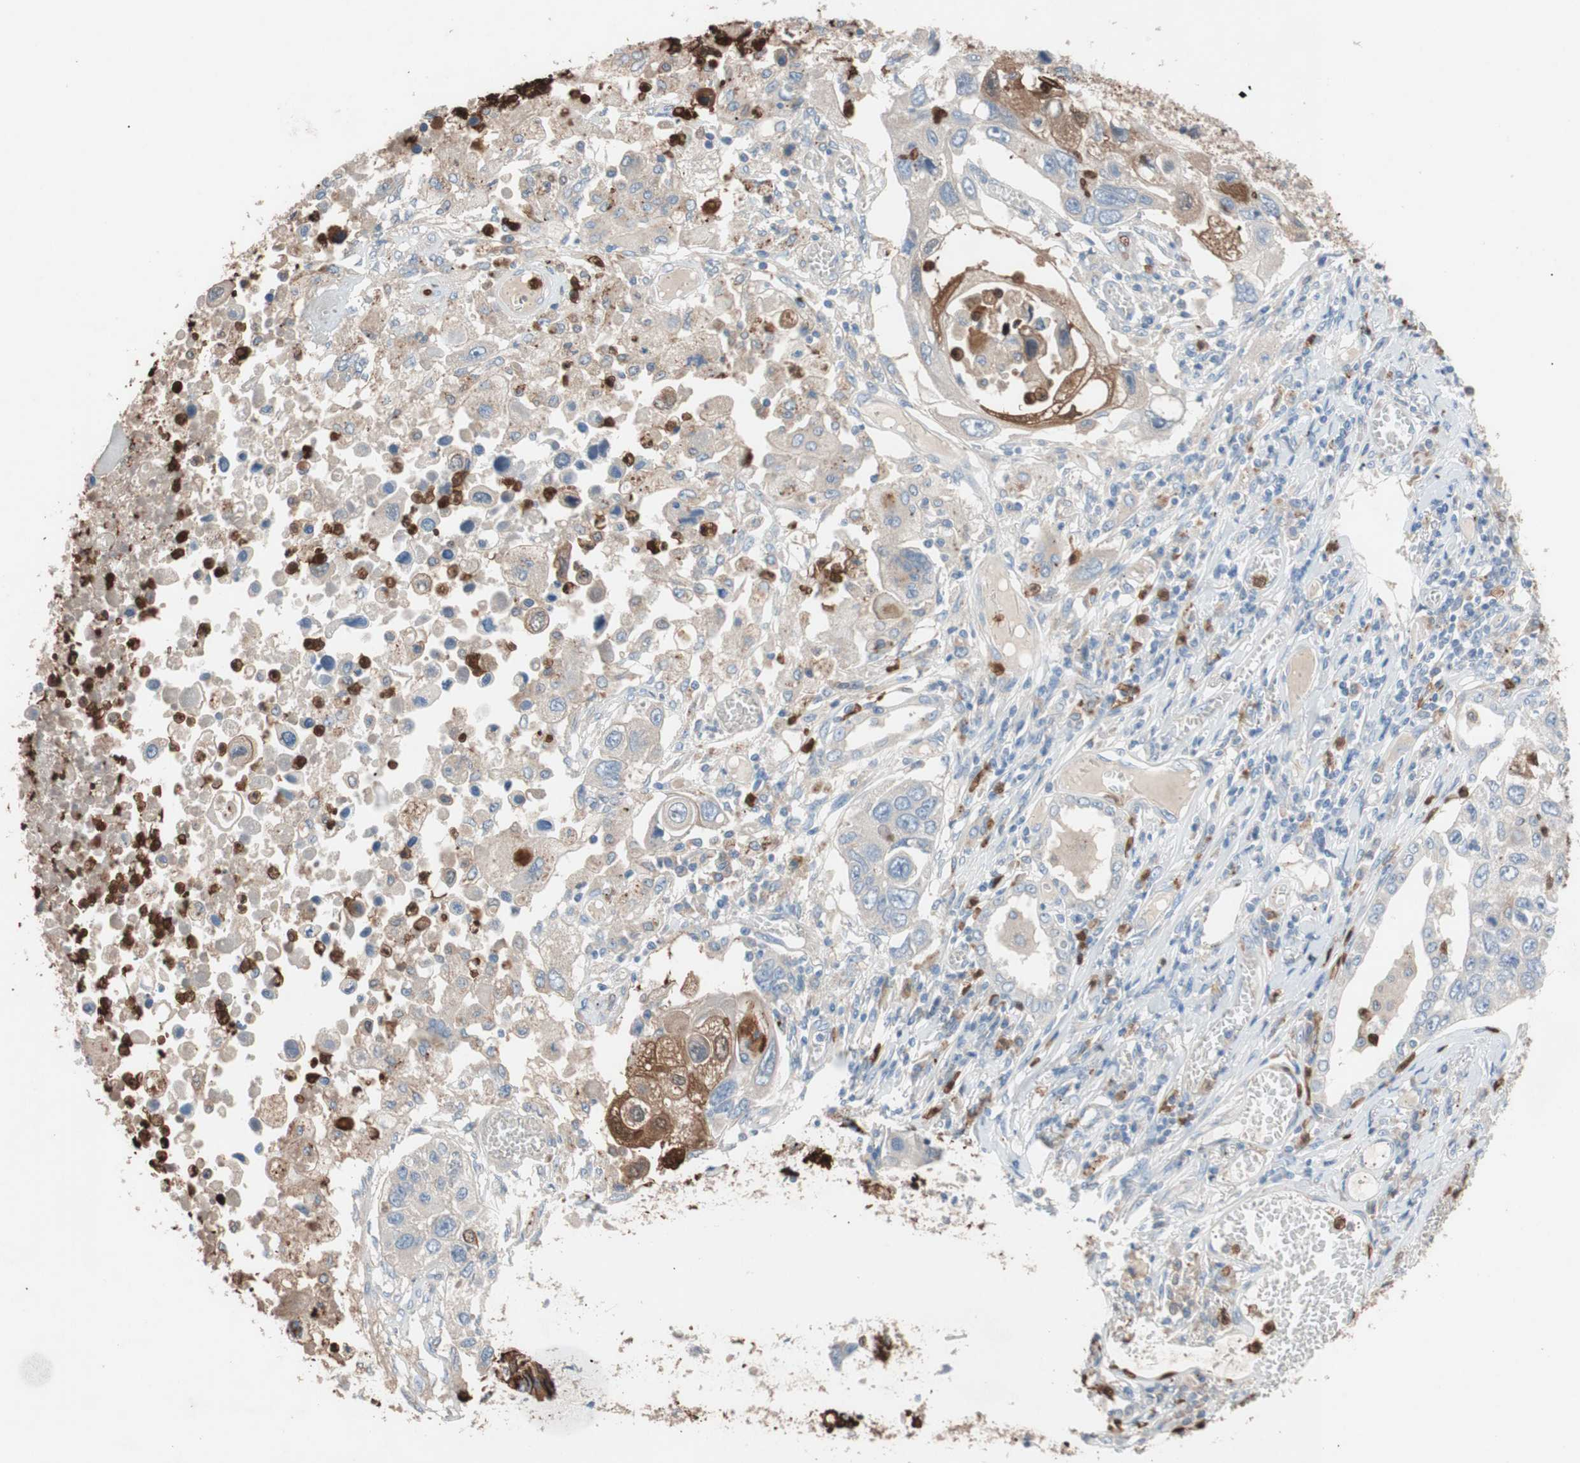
{"staining": {"intensity": "strong", "quantity": "<25%", "location": "cytoplasmic/membranous"}, "tissue": "lung cancer", "cell_type": "Tumor cells", "image_type": "cancer", "snomed": [{"axis": "morphology", "description": "Squamous cell carcinoma, NOS"}, {"axis": "topography", "description": "Lung"}], "caption": "Immunohistochemistry of human lung cancer exhibits medium levels of strong cytoplasmic/membranous expression in approximately <25% of tumor cells. The protein of interest is shown in brown color, while the nuclei are stained blue.", "gene": "CLEC4D", "patient": {"sex": "male", "age": 71}}